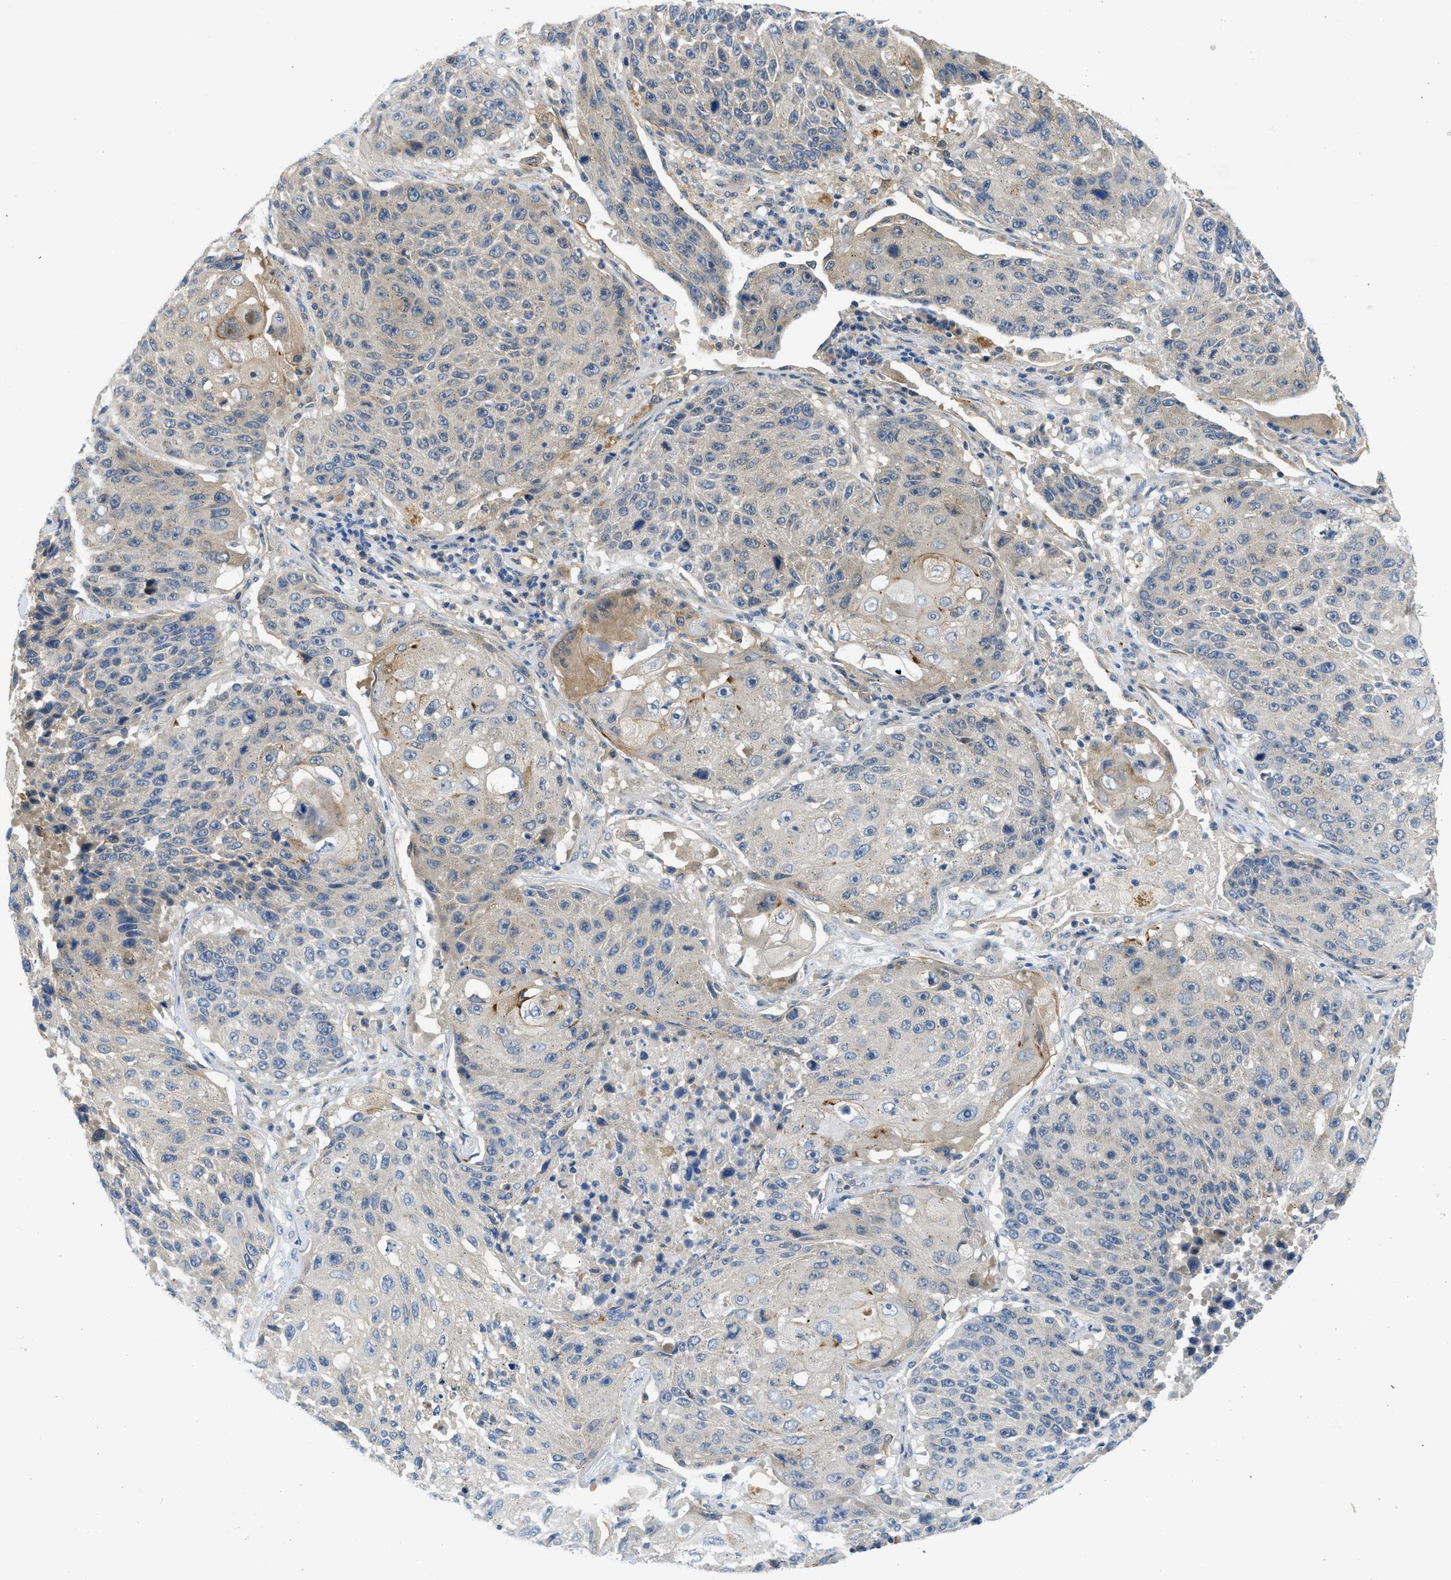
{"staining": {"intensity": "negative", "quantity": "none", "location": "none"}, "tissue": "lung cancer", "cell_type": "Tumor cells", "image_type": "cancer", "snomed": [{"axis": "morphology", "description": "Squamous cell carcinoma, NOS"}, {"axis": "topography", "description": "Lung"}], "caption": "IHC photomicrograph of neoplastic tissue: human lung cancer (squamous cell carcinoma) stained with DAB reveals no significant protein expression in tumor cells.", "gene": "RIPK2", "patient": {"sex": "male", "age": 61}}